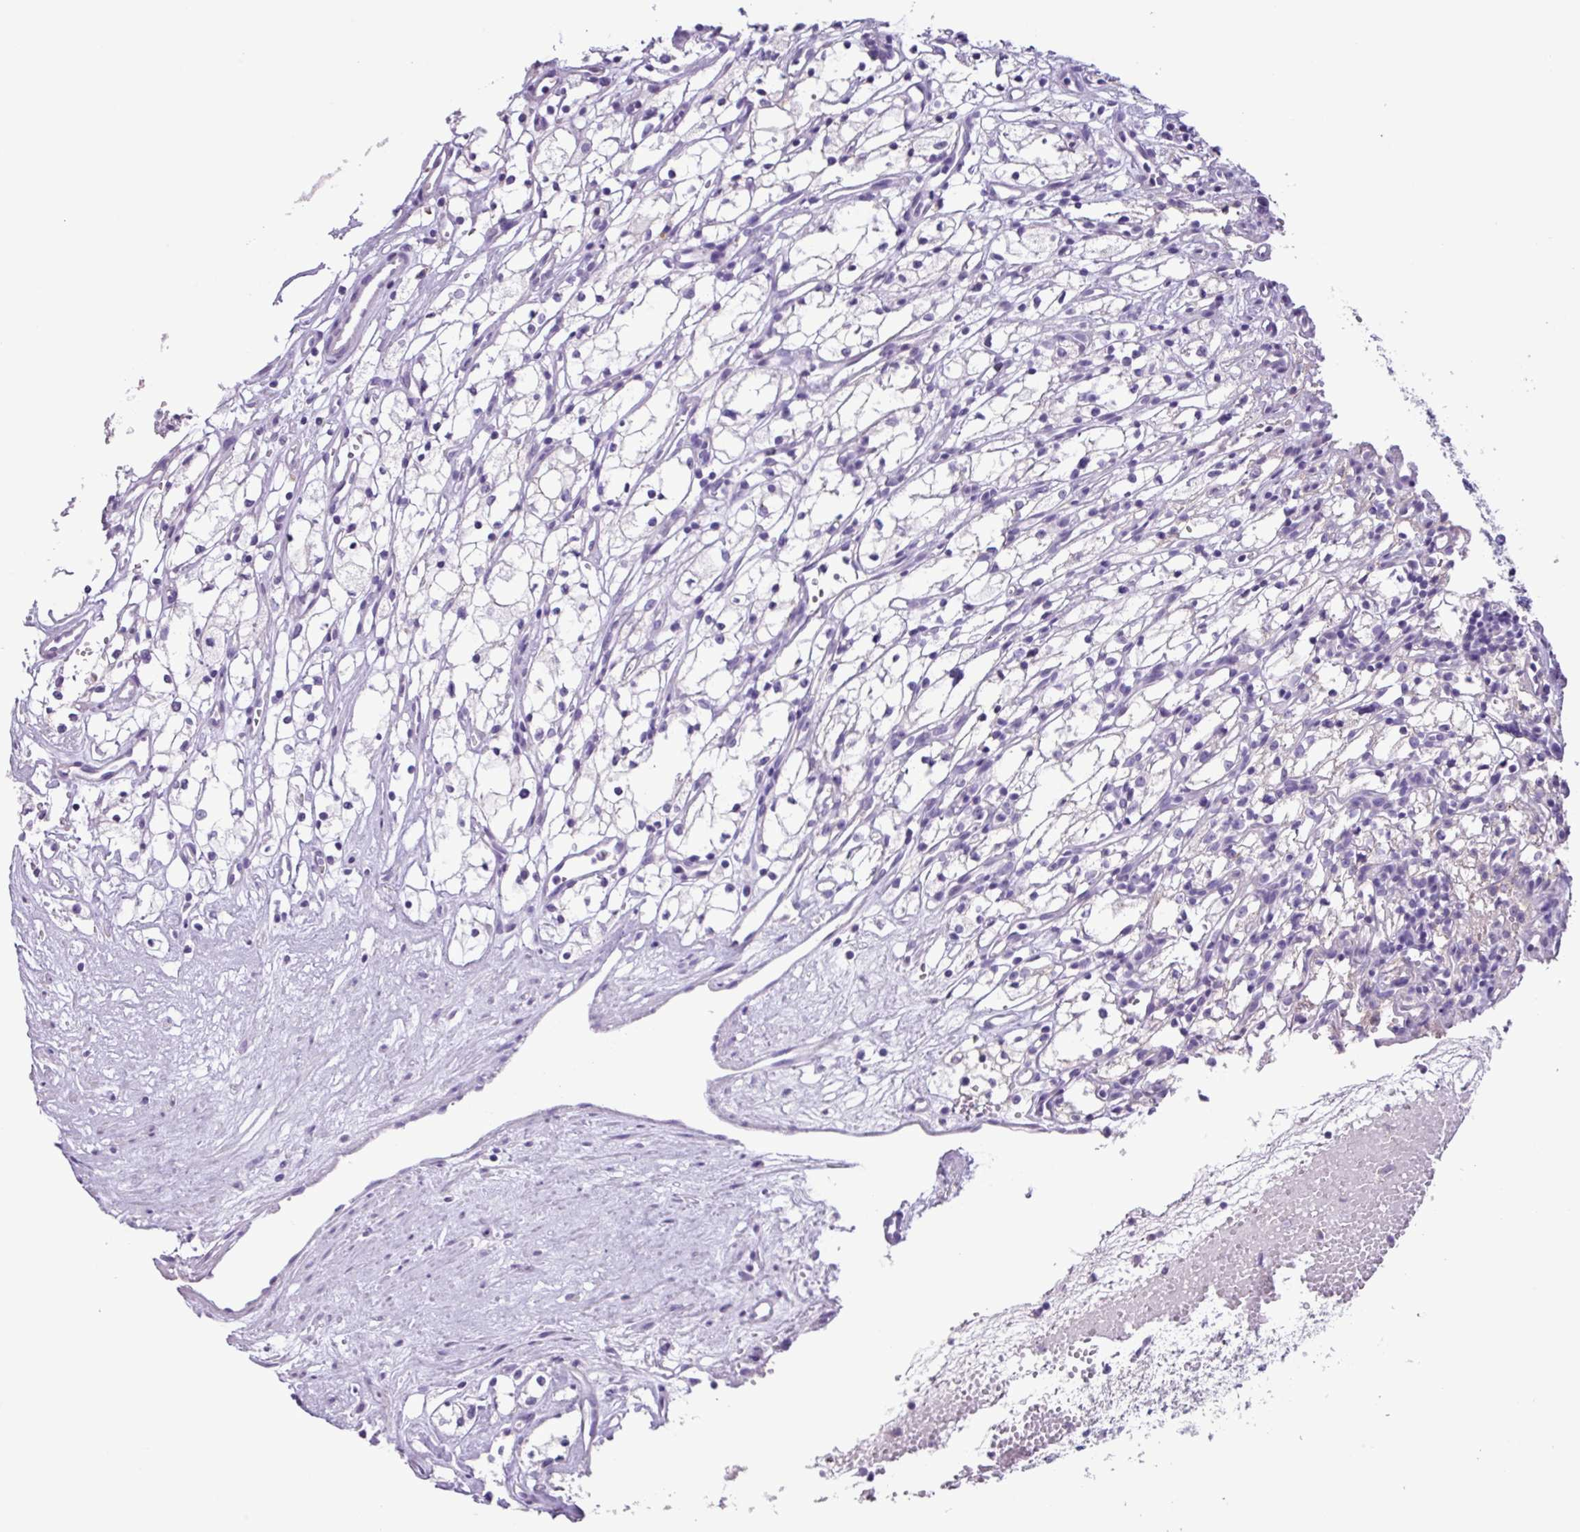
{"staining": {"intensity": "negative", "quantity": "none", "location": "none"}, "tissue": "renal cancer", "cell_type": "Tumor cells", "image_type": "cancer", "snomed": [{"axis": "morphology", "description": "Adenocarcinoma, NOS"}, {"axis": "topography", "description": "Kidney"}], "caption": "Immunohistochemistry (IHC) histopathology image of neoplastic tissue: human renal adenocarcinoma stained with DAB (3,3'-diaminobenzidine) demonstrates no significant protein positivity in tumor cells.", "gene": "CYSTM1", "patient": {"sex": "male", "age": 59}}